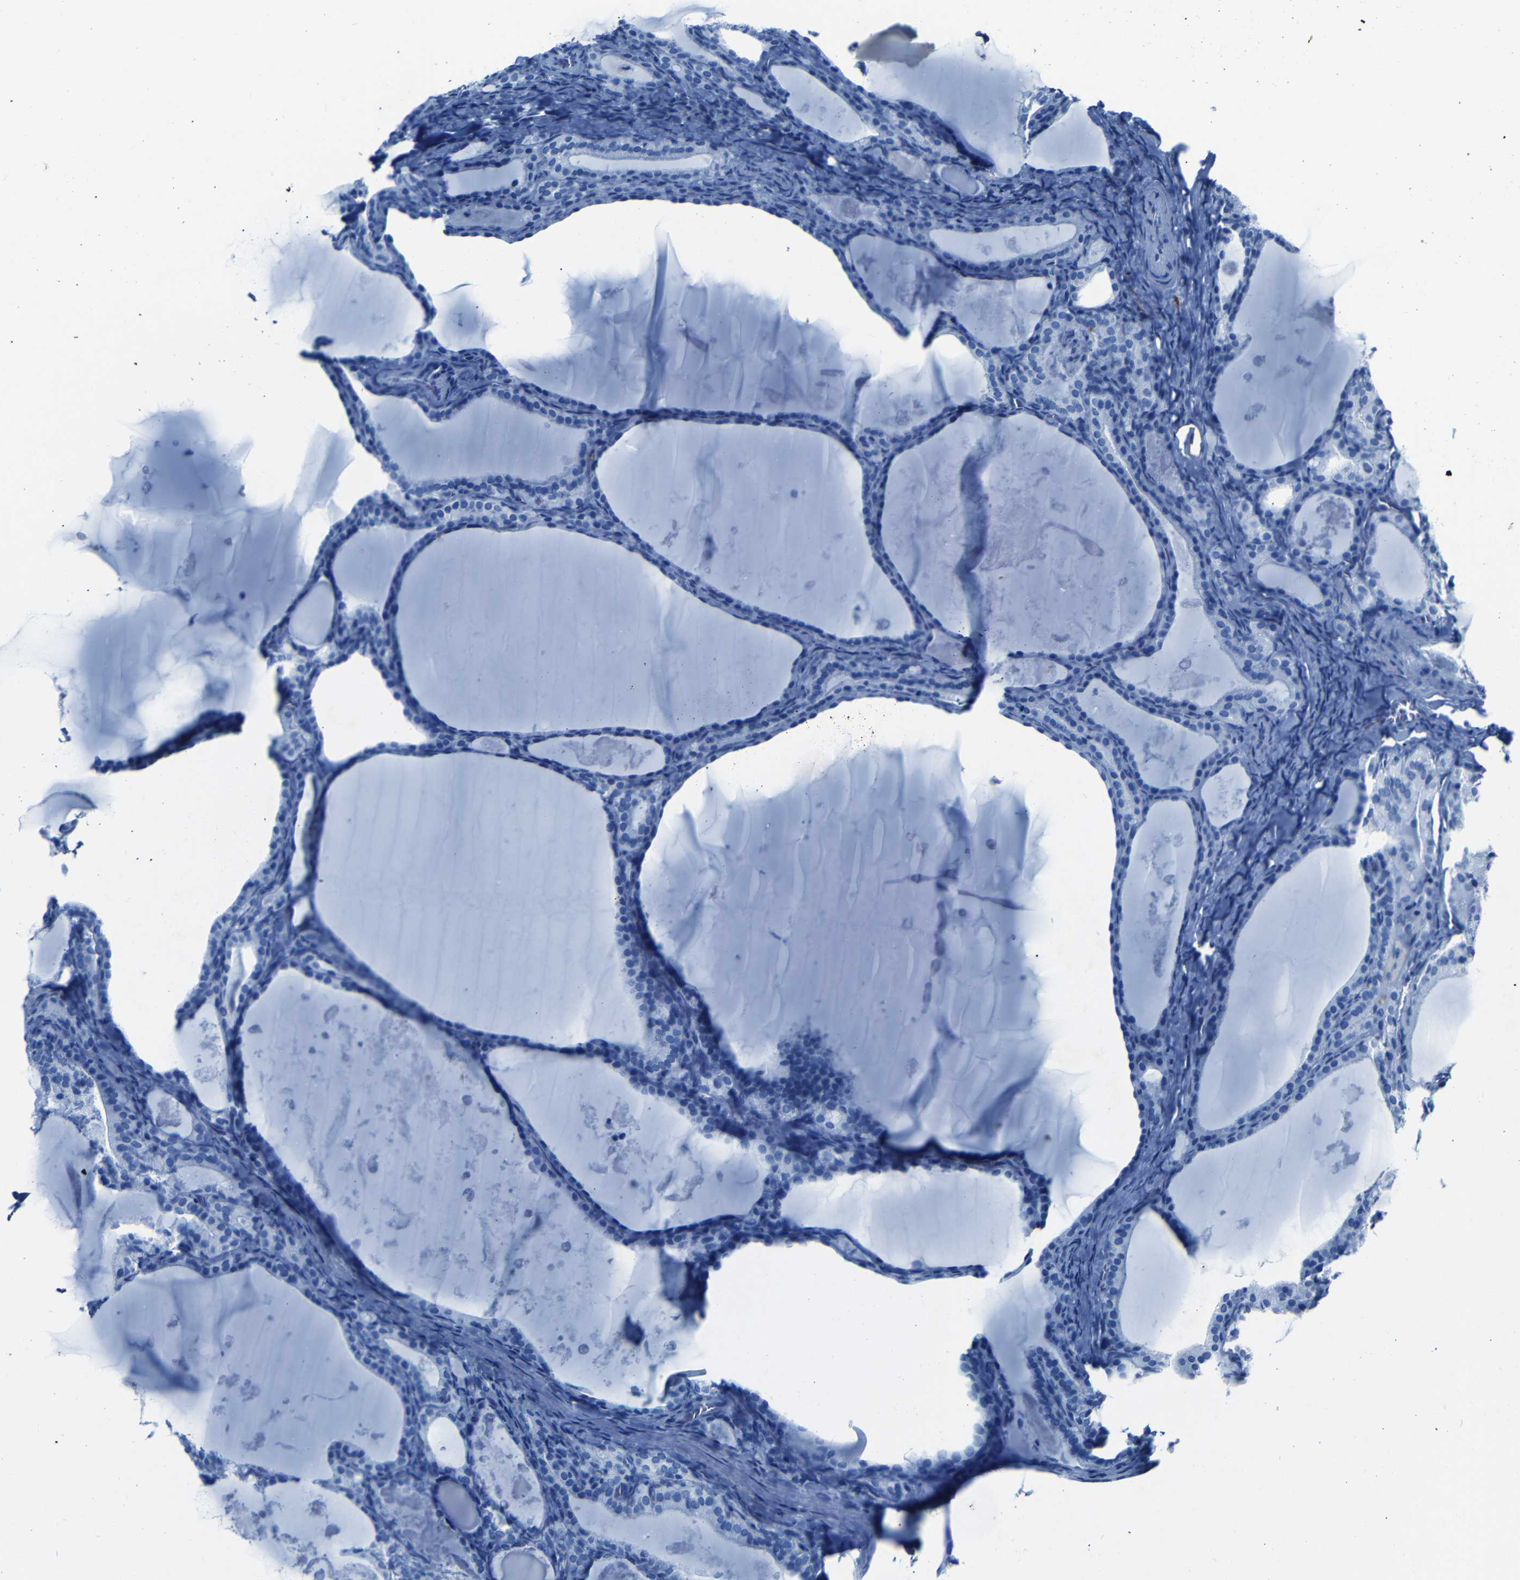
{"staining": {"intensity": "negative", "quantity": "none", "location": "none"}, "tissue": "thyroid cancer", "cell_type": "Tumor cells", "image_type": "cancer", "snomed": [{"axis": "morphology", "description": "Papillary adenocarcinoma, NOS"}, {"axis": "topography", "description": "Thyroid gland"}], "caption": "Immunohistochemistry (IHC) histopathology image of neoplastic tissue: thyroid cancer (papillary adenocarcinoma) stained with DAB reveals no significant protein staining in tumor cells.", "gene": "CLDN11", "patient": {"sex": "female", "age": 42}}